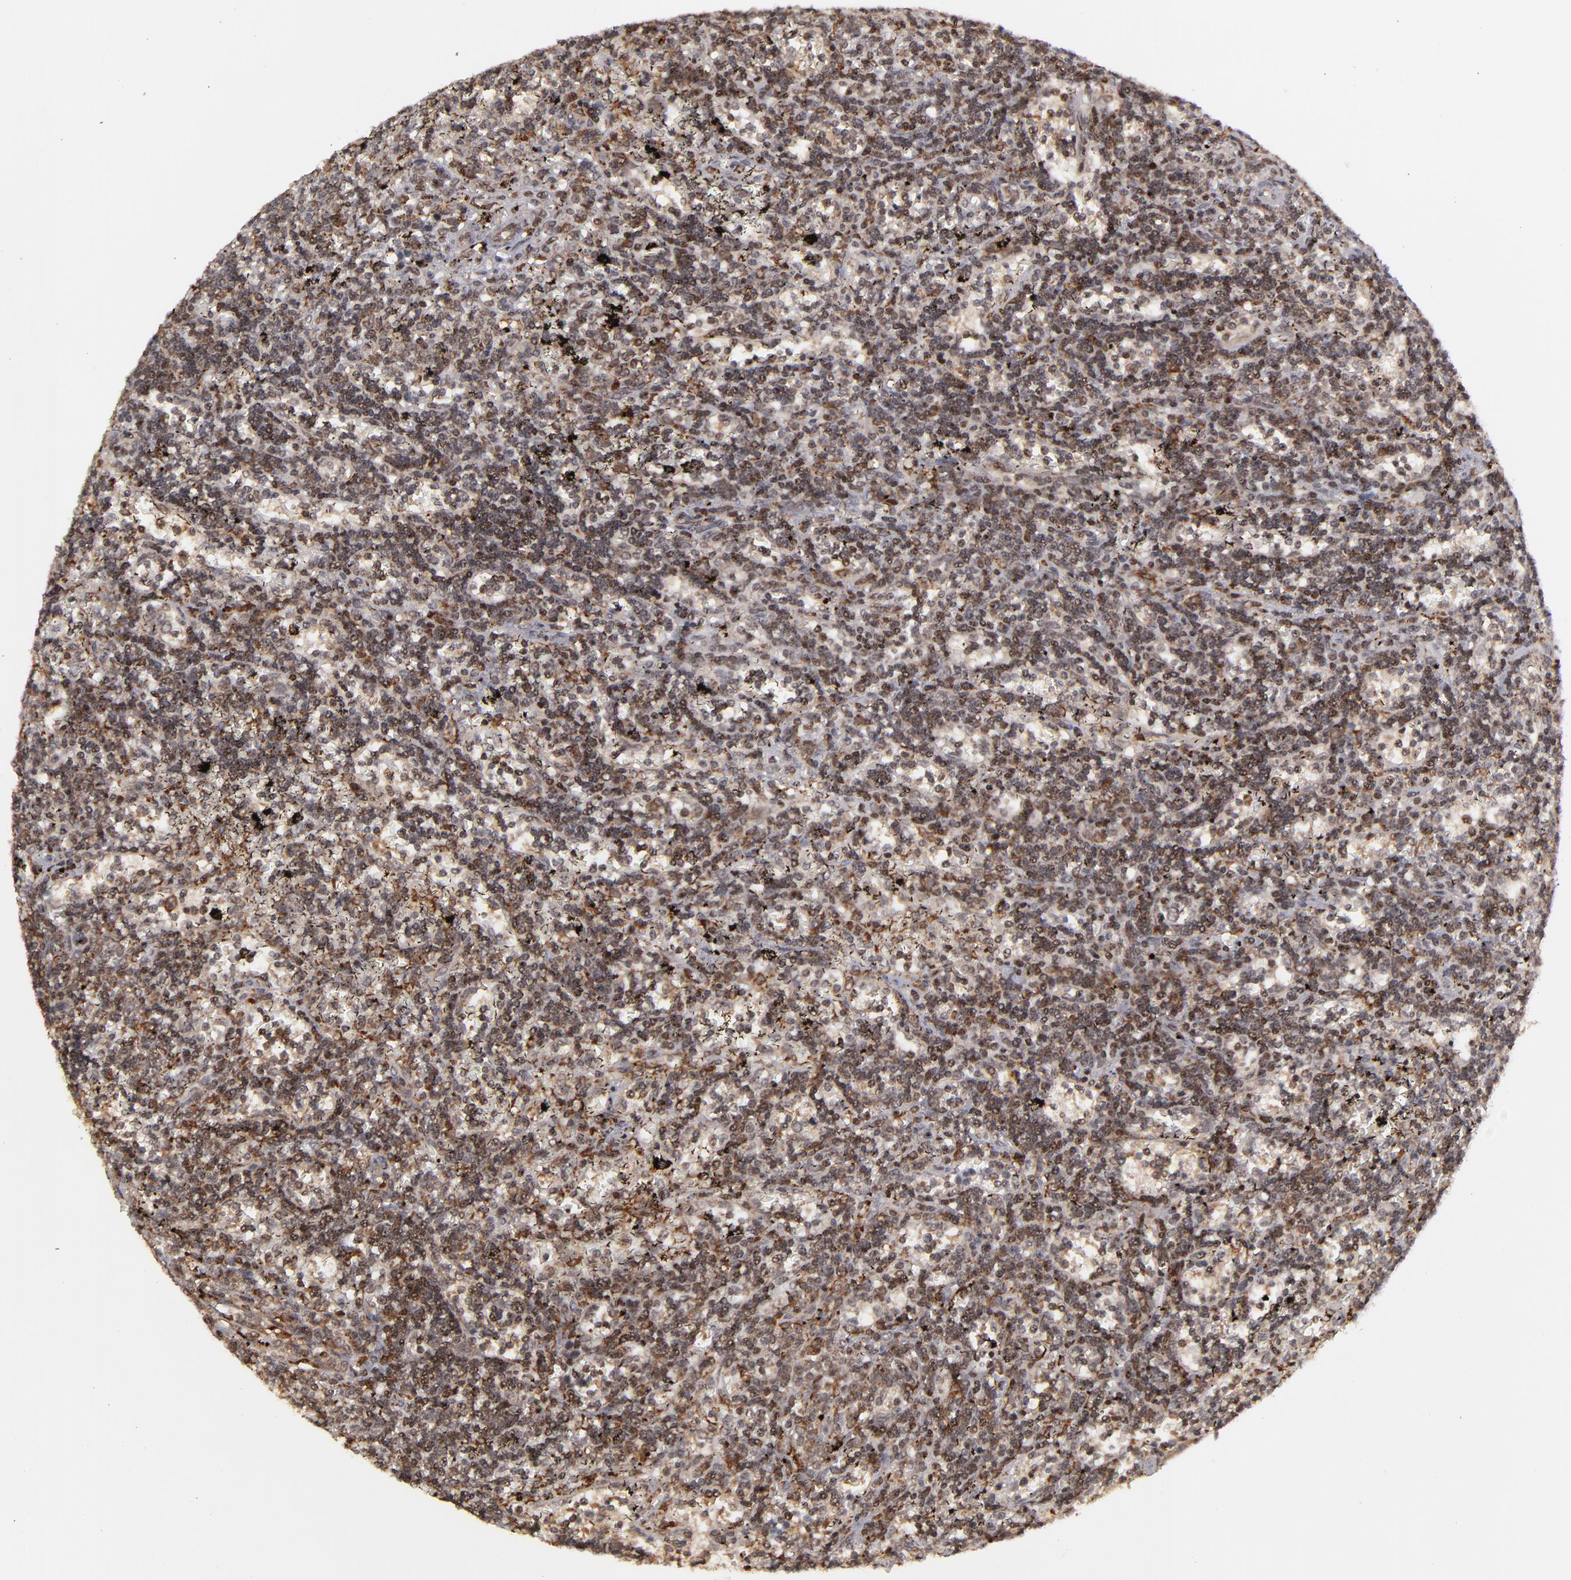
{"staining": {"intensity": "strong", "quantity": ">75%", "location": "cytoplasmic/membranous,nuclear"}, "tissue": "lymphoma", "cell_type": "Tumor cells", "image_type": "cancer", "snomed": [{"axis": "morphology", "description": "Malignant lymphoma, non-Hodgkin's type, Low grade"}, {"axis": "topography", "description": "Spleen"}], "caption": "Tumor cells exhibit strong cytoplasmic/membranous and nuclear staining in about >75% of cells in lymphoma. Using DAB (brown) and hematoxylin (blue) stains, captured at high magnification using brightfield microscopy.", "gene": "RGS6", "patient": {"sex": "male", "age": 60}}